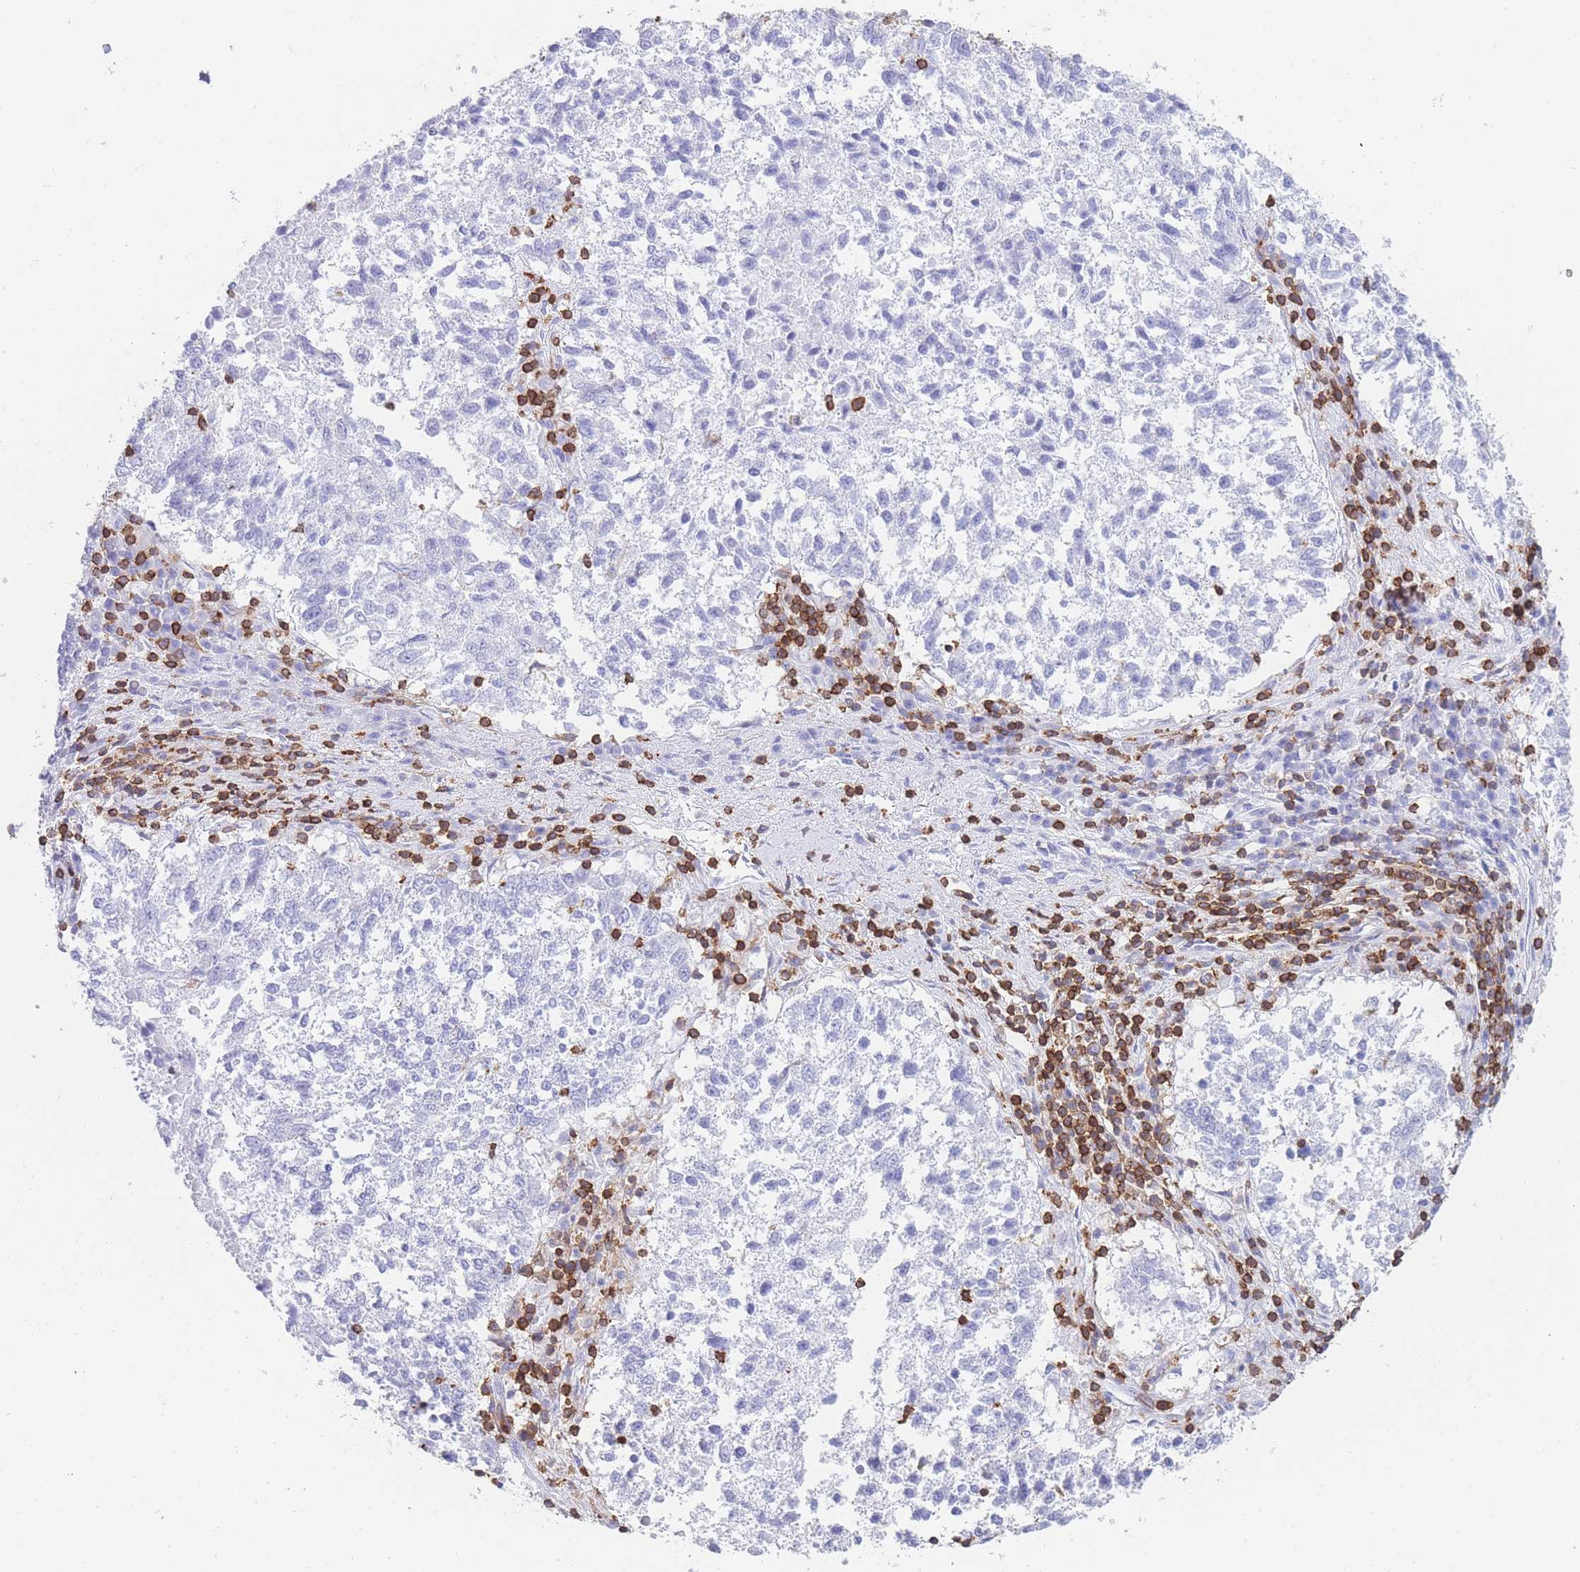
{"staining": {"intensity": "negative", "quantity": "none", "location": "none"}, "tissue": "lung cancer", "cell_type": "Tumor cells", "image_type": "cancer", "snomed": [{"axis": "morphology", "description": "Squamous cell carcinoma, NOS"}, {"axis": "topography", "description": "Lung"}], "caption": "This photomicrograph is of squamous cell carcinoma (lung) stained with immunohistochemistry (IHC) to label a protein in brown with the nuclei are counter-stained blue. There is no staining in tumor cells.", "gene": "CORO1A", "patient": {"sex": "male", "age": 73}}